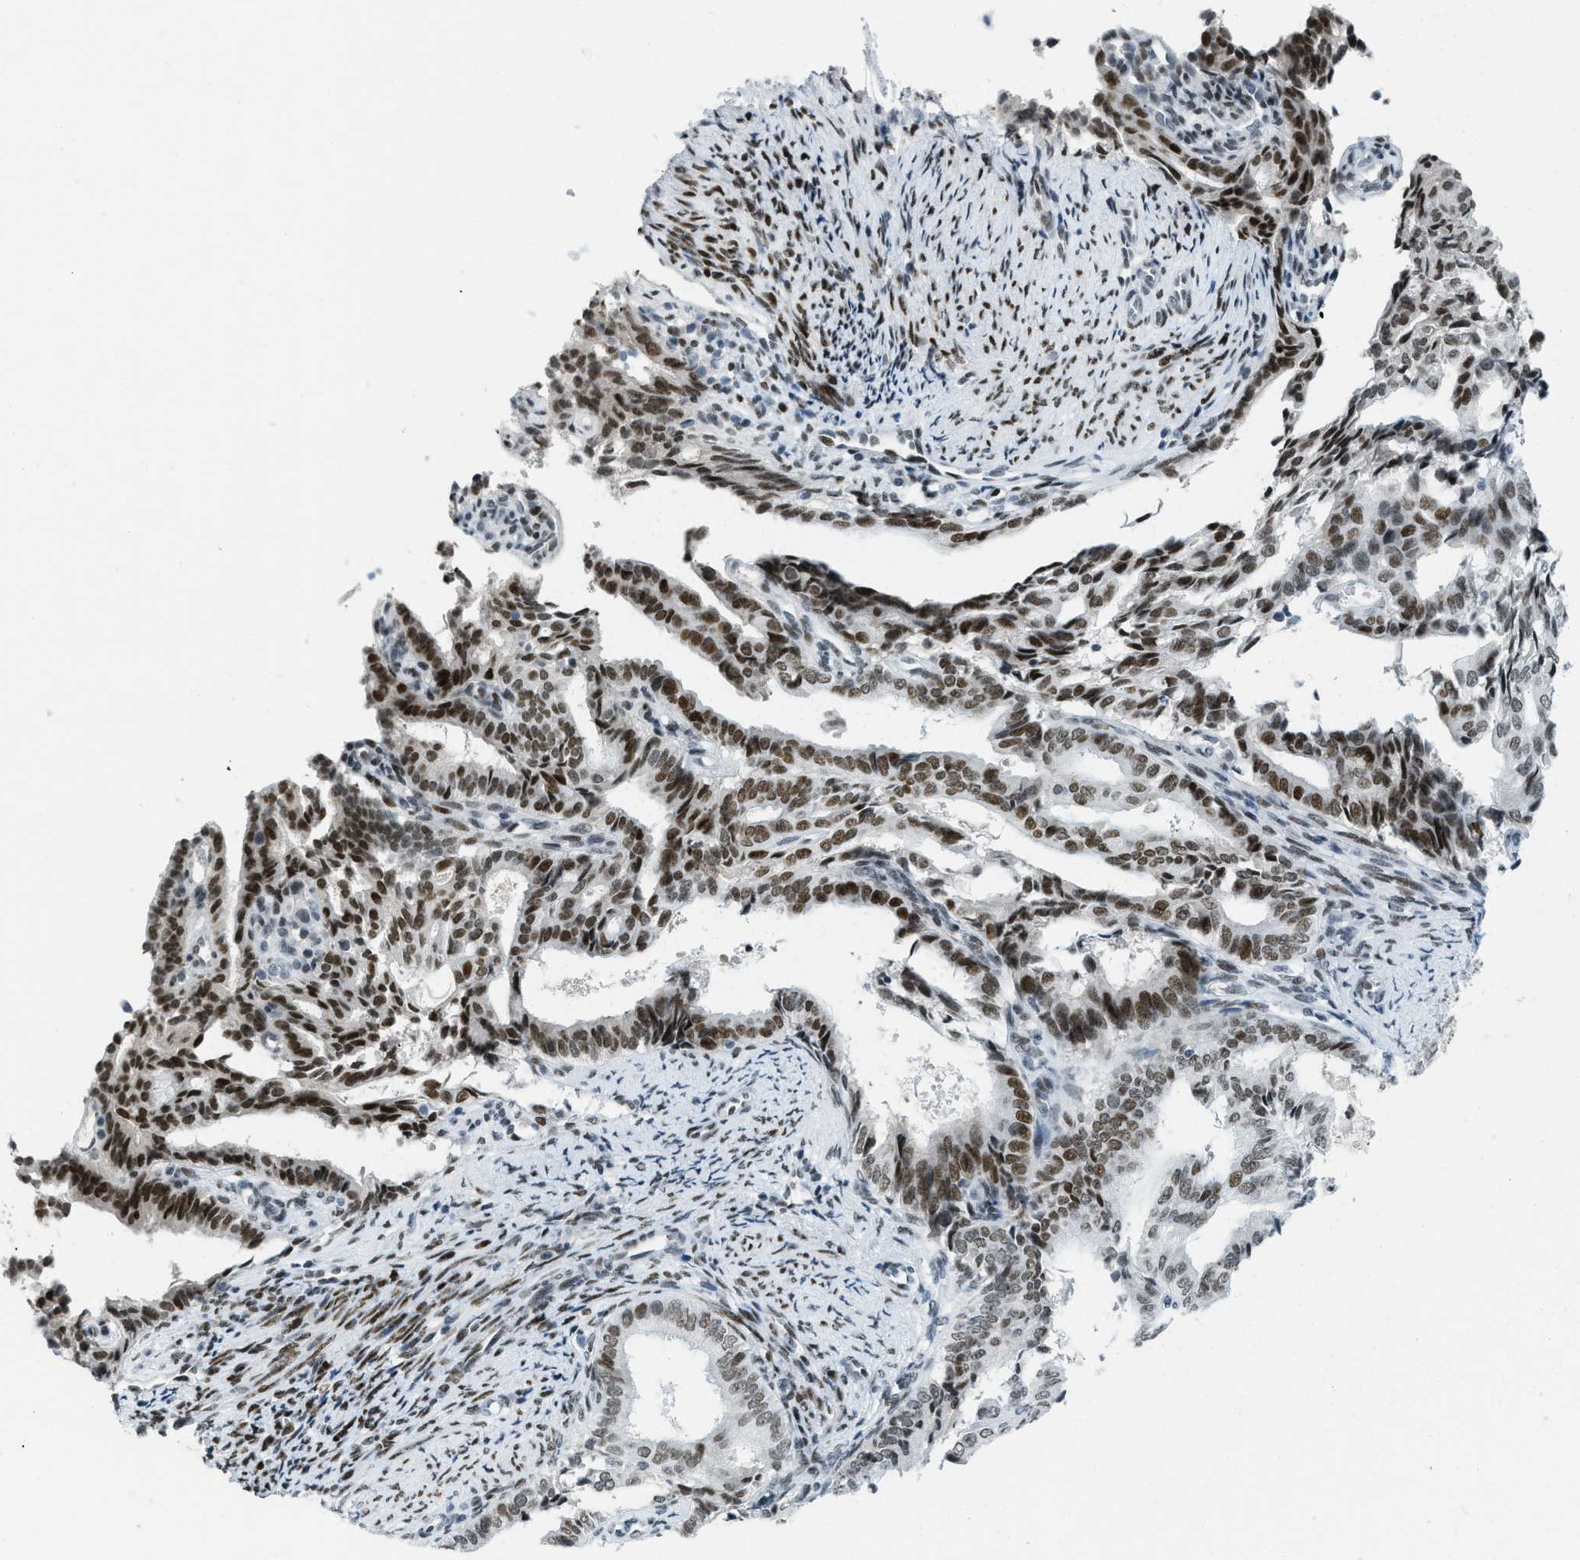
{"staining": {"intensity": "strong", "quantity": ">75%", "location": "nuclear"}, "tissue": "endometrial cancer", "cell_type": "Tumor cells", "image_type": "cancer", "snomed": [{"axis": "morphology", "description": "Adenocarcinoma, NOS"}, {"axis": "topography", "description": "Endometrium"}], "caption": "This histopathology image exhibits IHC staining of human adenocarcinoma (endometrial), with high strong nuclear positivity in approximately >75% of tumor cells.", "gene": "PBX1", "patient": {"sex": "female", "age": 58}}